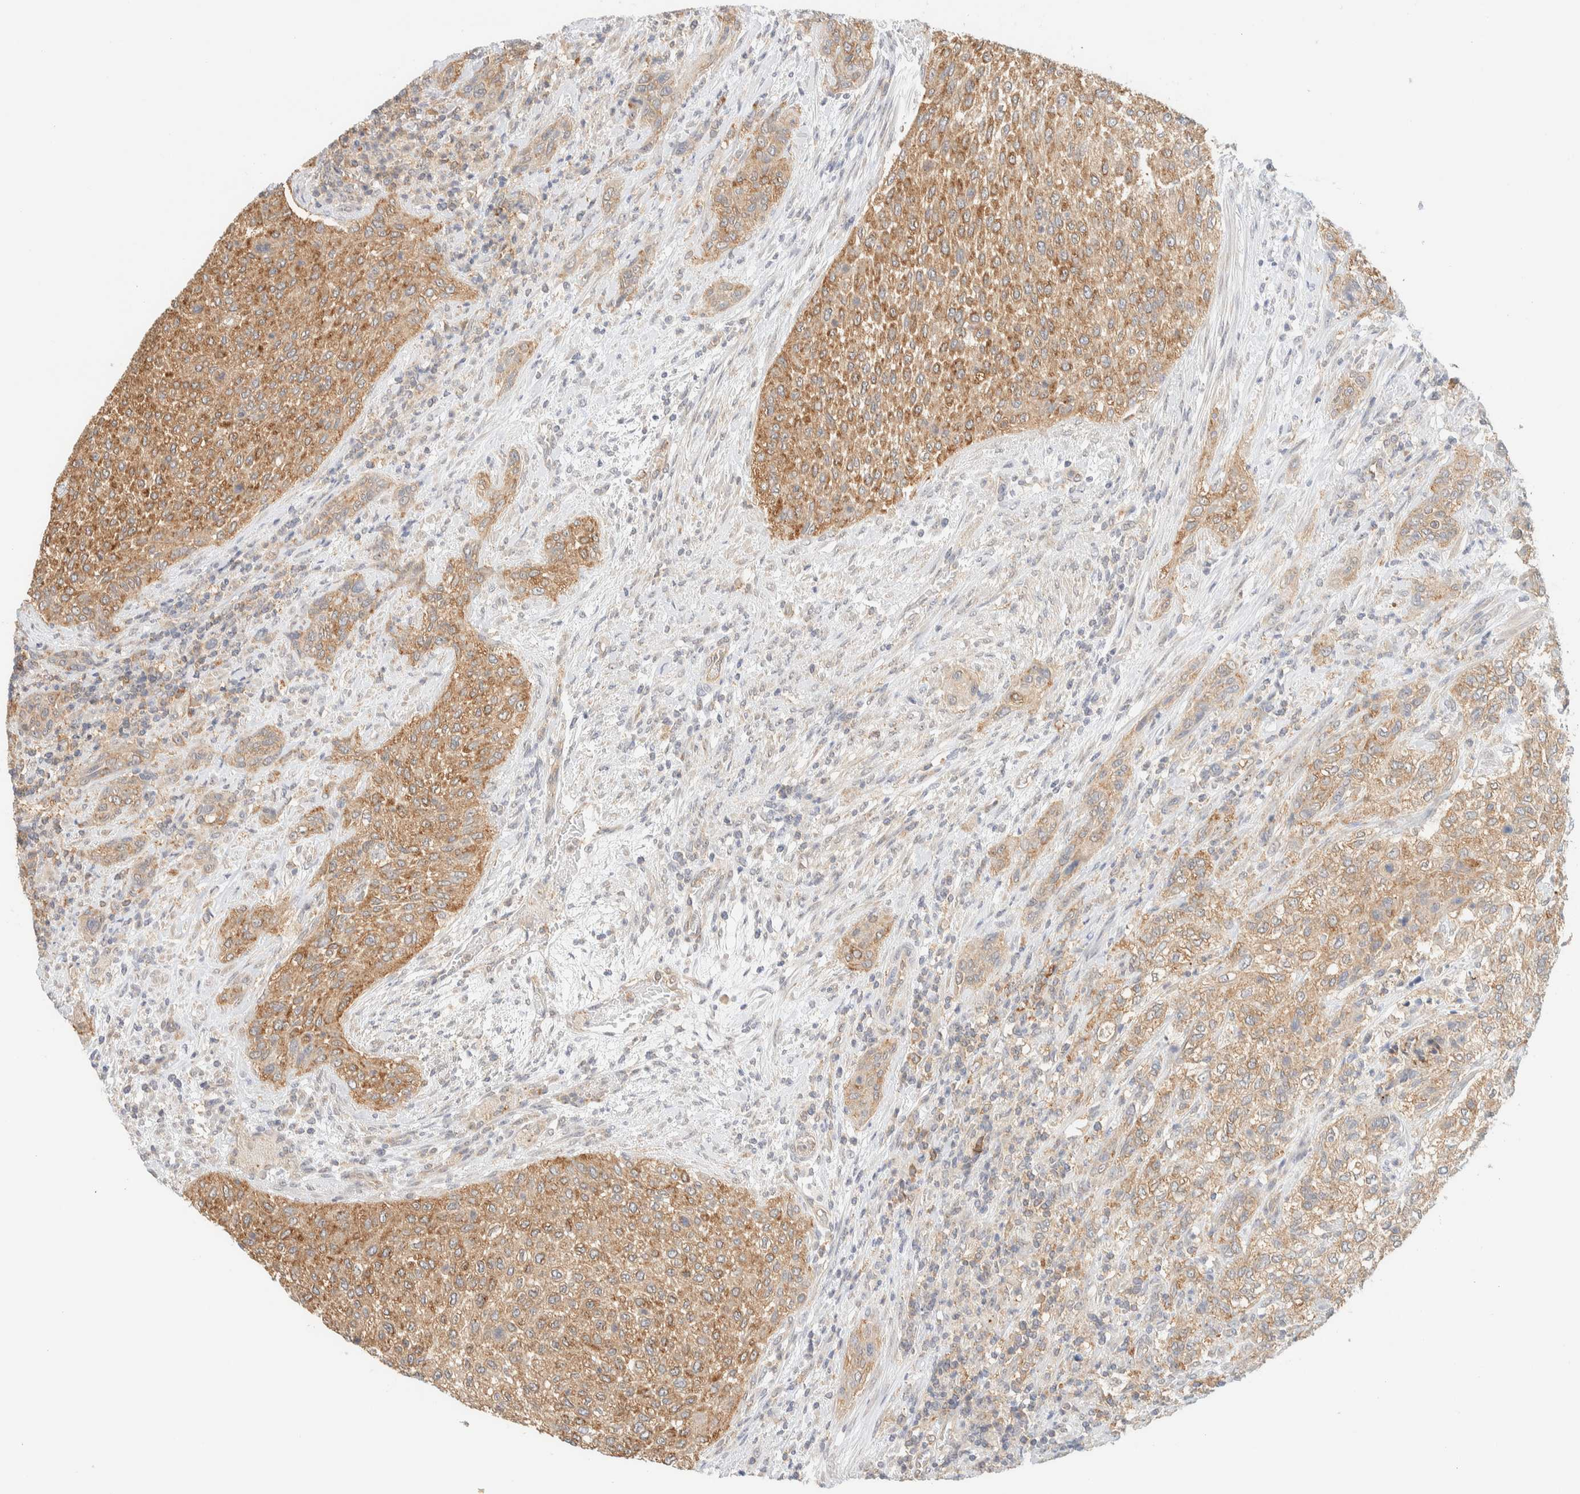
{"staining": {"intensity": "moderate", "quantity": ">75%", "location": "cytoplasmic/membranous"}, "tissue": "urothelial cancer", "cell_type": "Tumor cells", "image_type": "cancer", "snomed": [{"axis": "morphology", "description": "Urothelial carcinoma, Low grade"}, {"axis": "morphology", "description": "Urothelial carcinoma, High grade"}, {"axis": "topography", "description": "Urinary bladder"}], "caption": "DAB (3,3'-diaminobenzidine) immunohistochemical staining of low-grade urothelial carcinoma demonstrates moderate cytoplasmic/membranous protein staining in about >75% of tumor cells.", "gene": "TBC1D8B", "patient": {"sex": "male", "age": 35}}